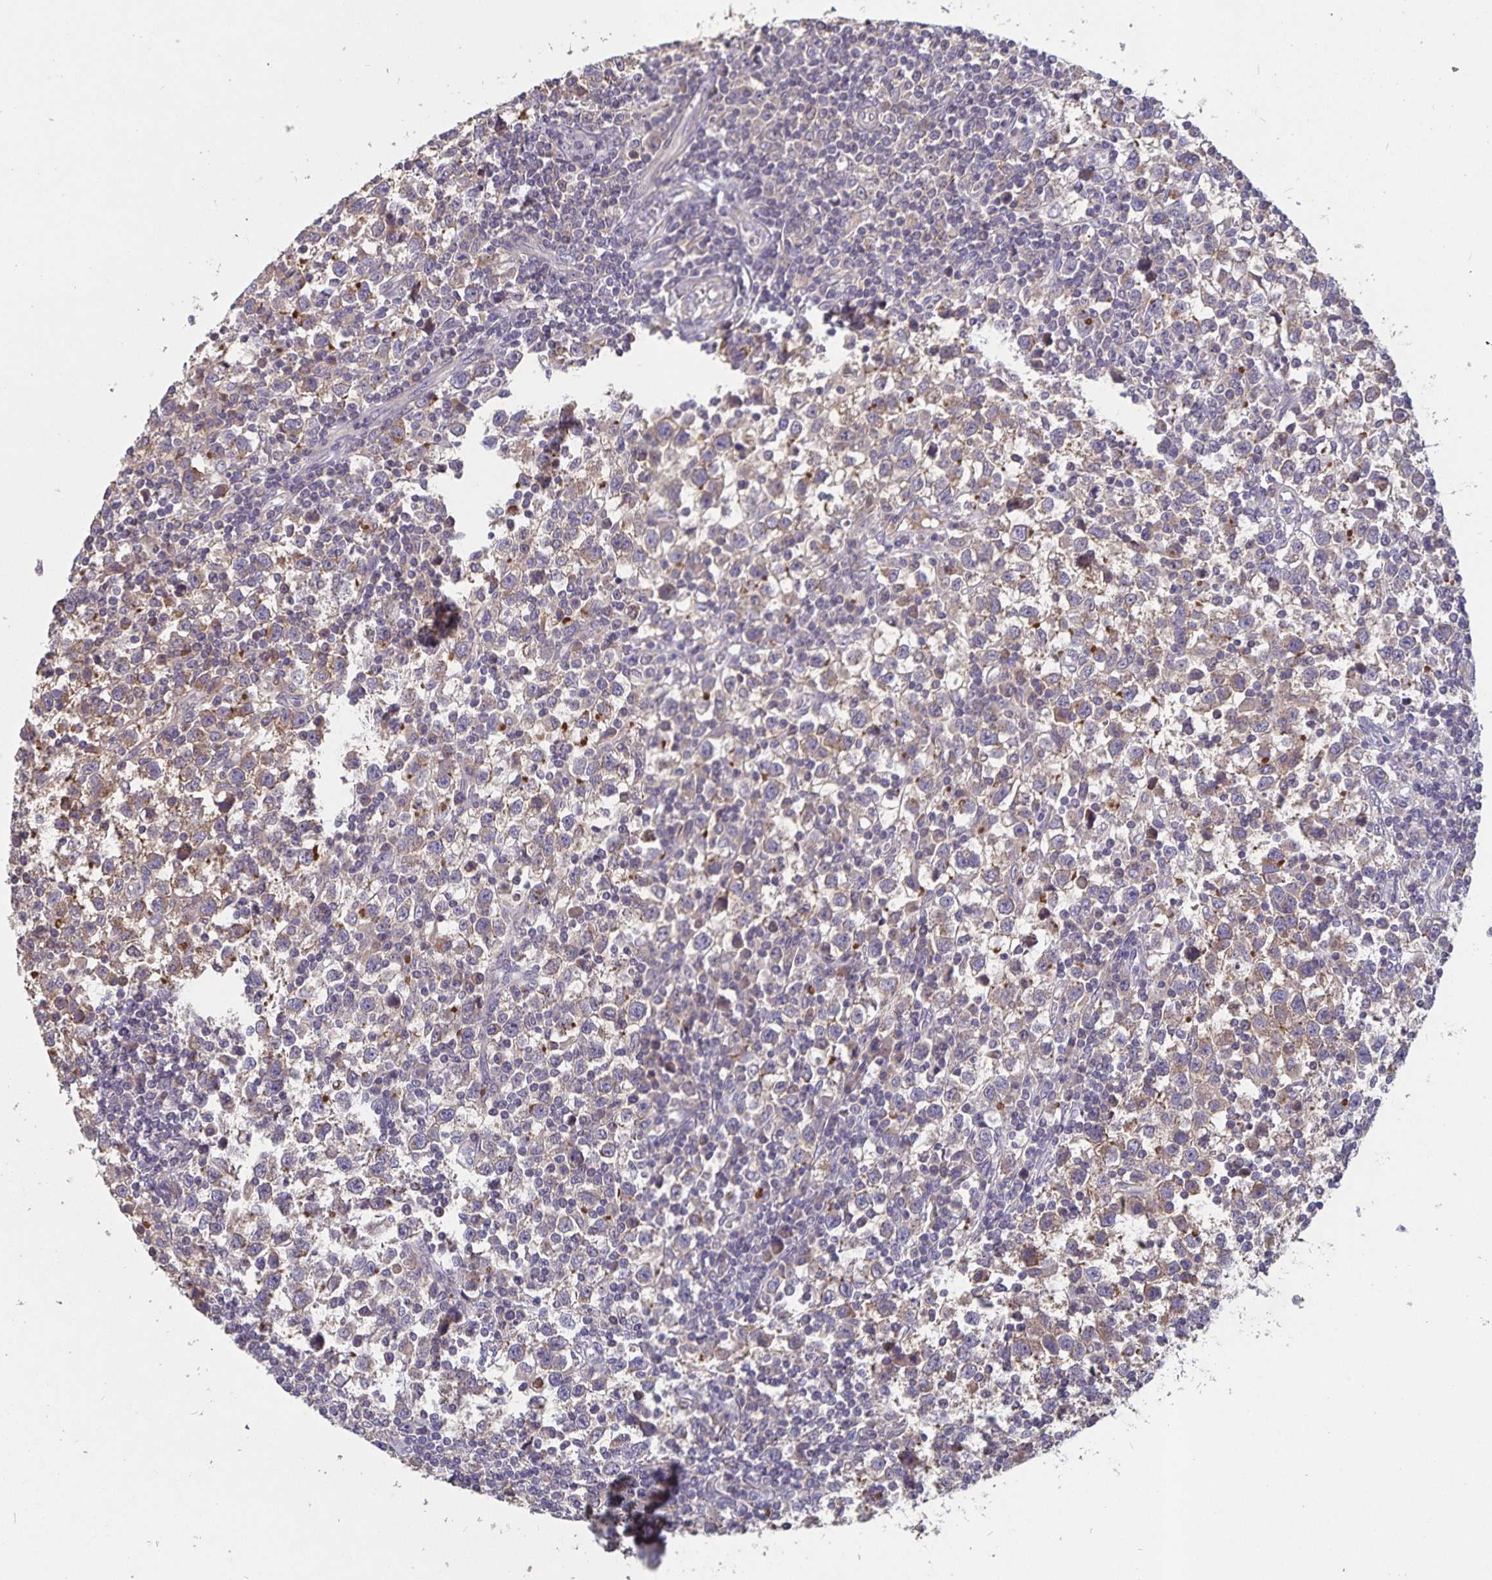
{"staining": {"intensity": "weak", "quantity": "<25%", "location": "cytoplasmic/membranous"}, "tissue": "testis cancer", "cell_type": "Tumor cells", "image_type": "cancer", "snomed": [{"axis": "morphology", "description": "Seminoma, NOS"}, {"axis": "topography", "description": "Testis"}], "caption": "Immunohistochemistry (IHC) histopathology image of testis seminoma stained for a protein (brown), which exhibits no staining in tumor cells. (DAB (3,3'-diaminobenzidine) immunohistochemistry with hematoxylin counter stain).", "gene": "FBXL16", "patient": {"sex": "male", "age": 34}}